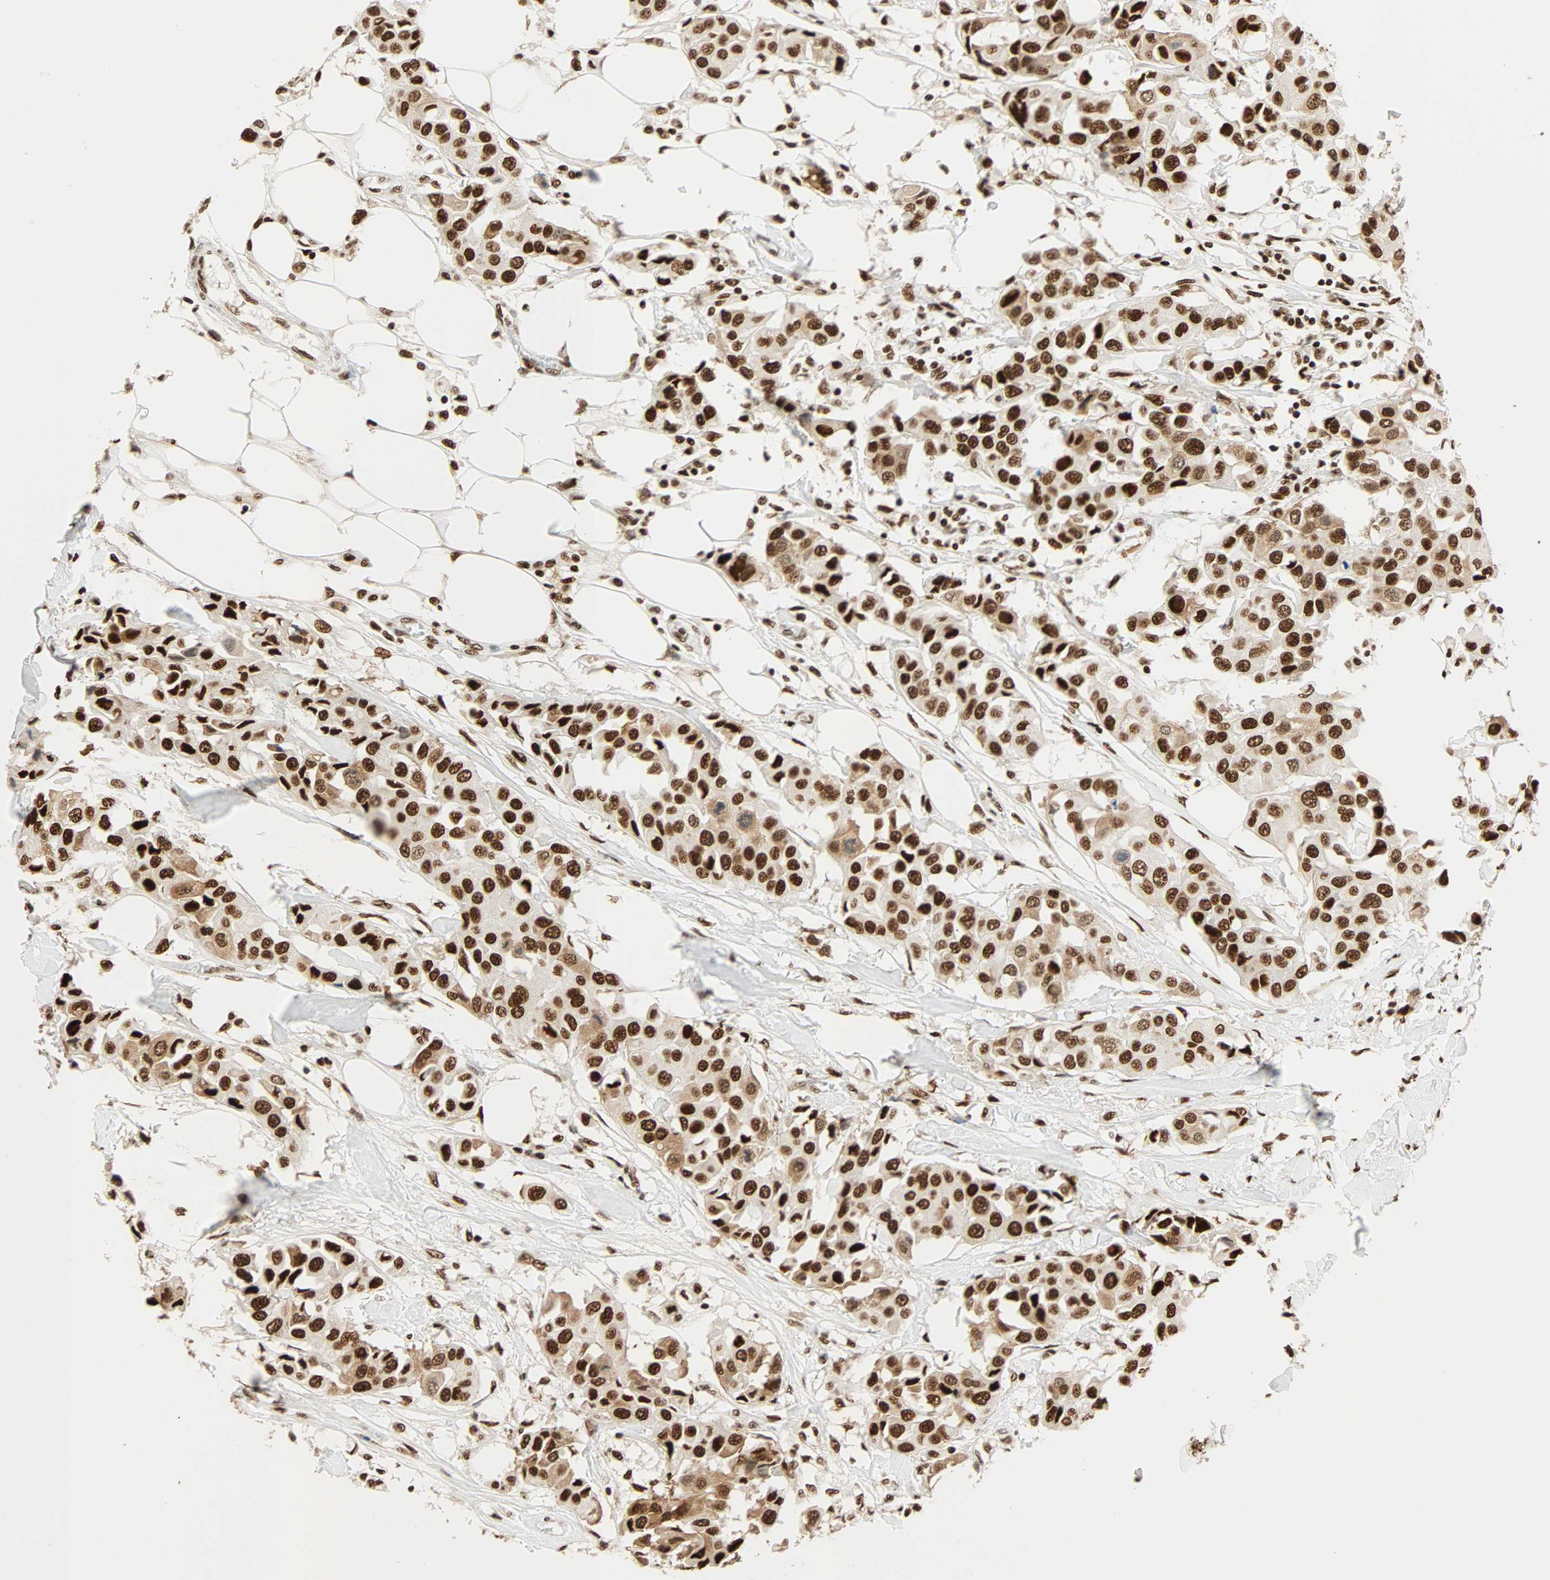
{"staining": {"intensity": "strong", "quantity": ">75%", "location": "cytoplasmic/membranous,nuclear"}, "tissue": "breast cancer", "cell_type": "Tumor cells", "image_type": "cancer", "snomed": [{"axis": "morphology", "description": "Duct carcinoma"}, {"axis": "topography", "description": "Breast"}], "caption": "Breast cancer stained with a brown dye shows strong cytoplasmic/membranous and nuclear positive staining in approximately >75% of tumor cells.", "gene": "CDK12", "patient": {"sex": "female", "age": 80}}